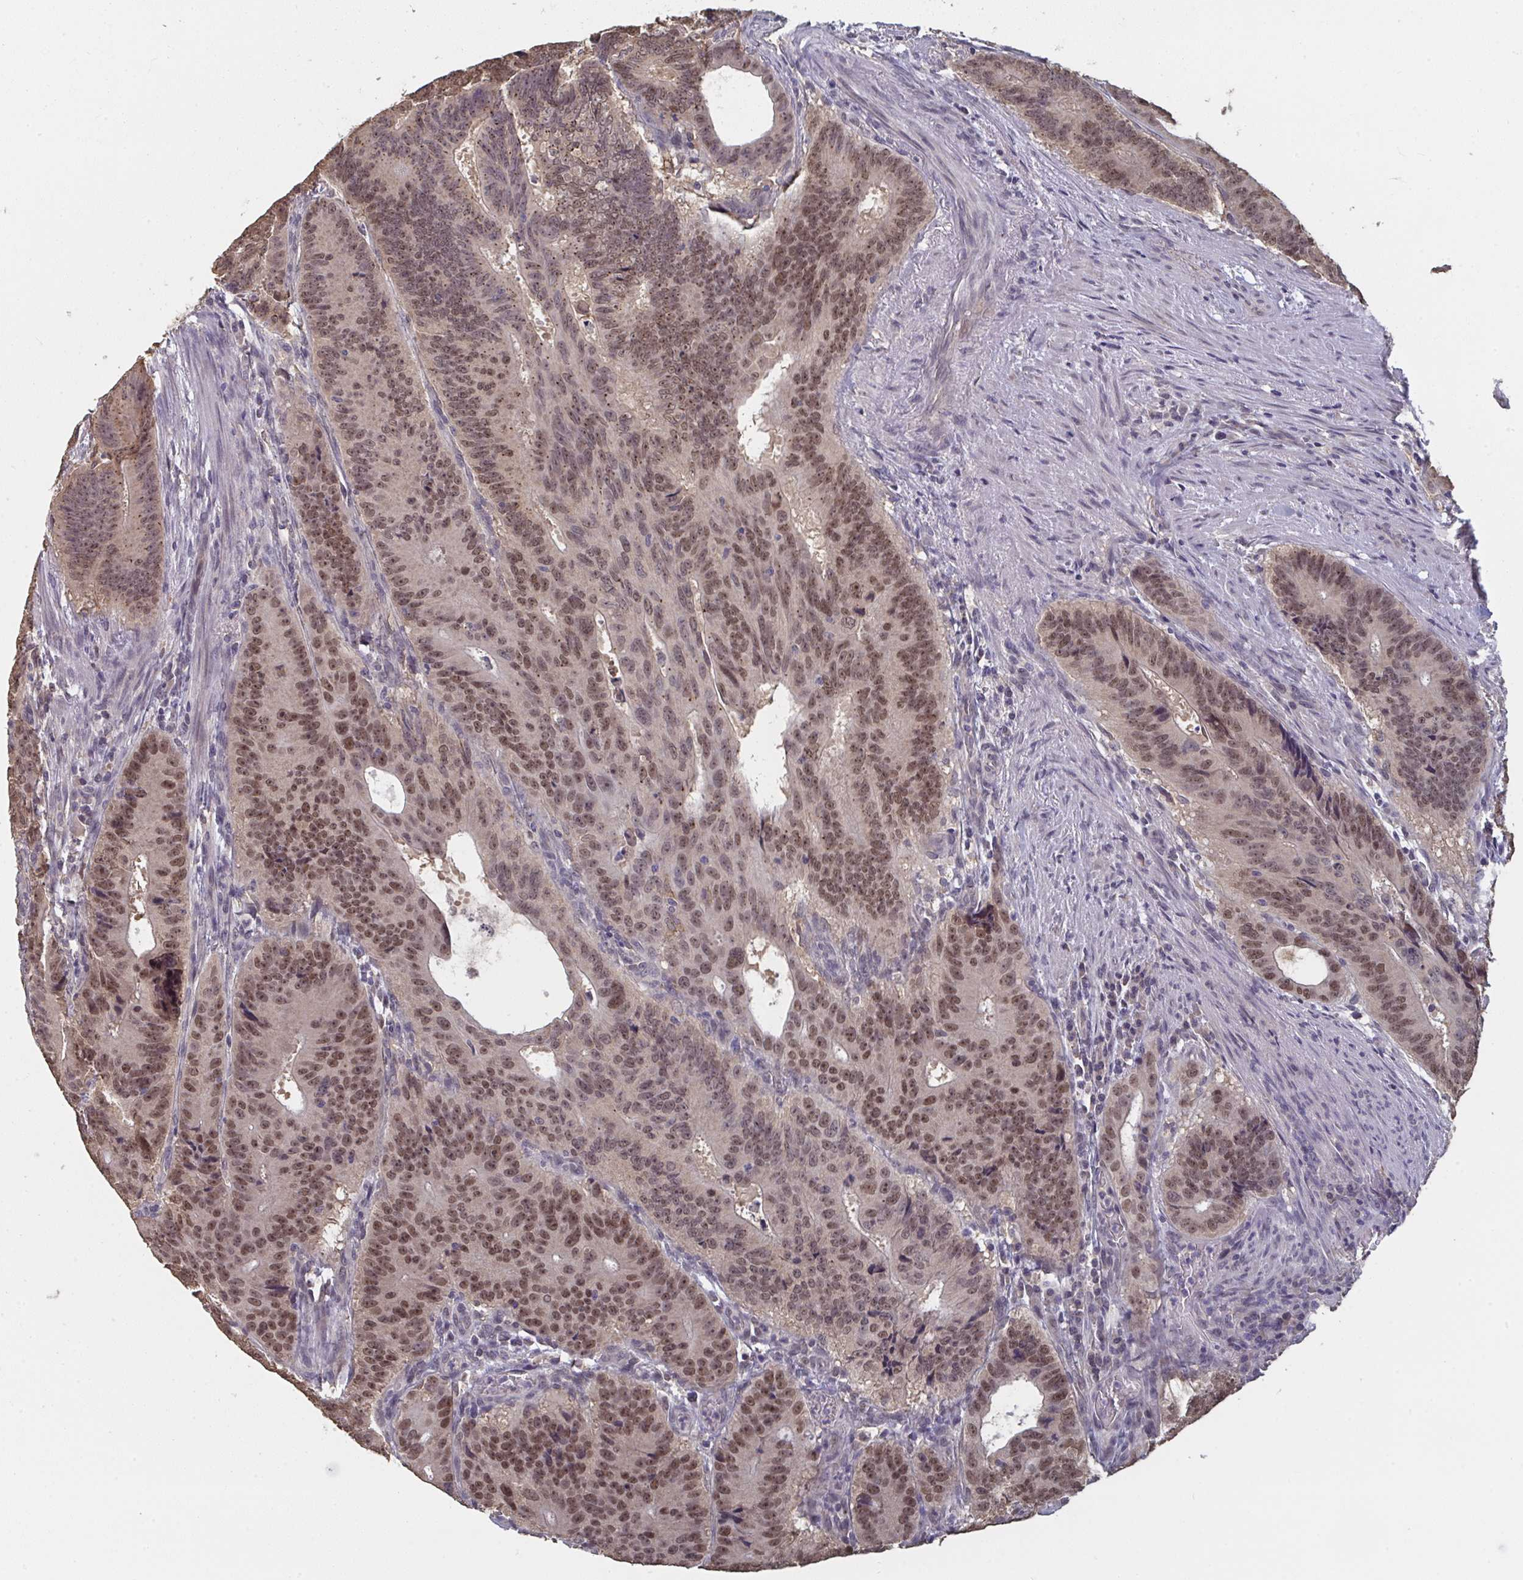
{"staining": {"intensity": "moderate", "quantity": "25%-75%", "location": "nuclear"}, "tissue": "colorectal cancer", "cell_type": "Tumor cells", "image_type": "cancer", "snomed": [{"axis": "morphology", "description": "Adenocarcinoma, NOS"}, {"axis": "topography", "description": "Colon"}], "caption": "Colorectal adenocarcinoma stained with a protein marker reveals moderate staining in tumor cells.", "gene": "LIX1", "patient": {"sex": "male", "age": 62}}